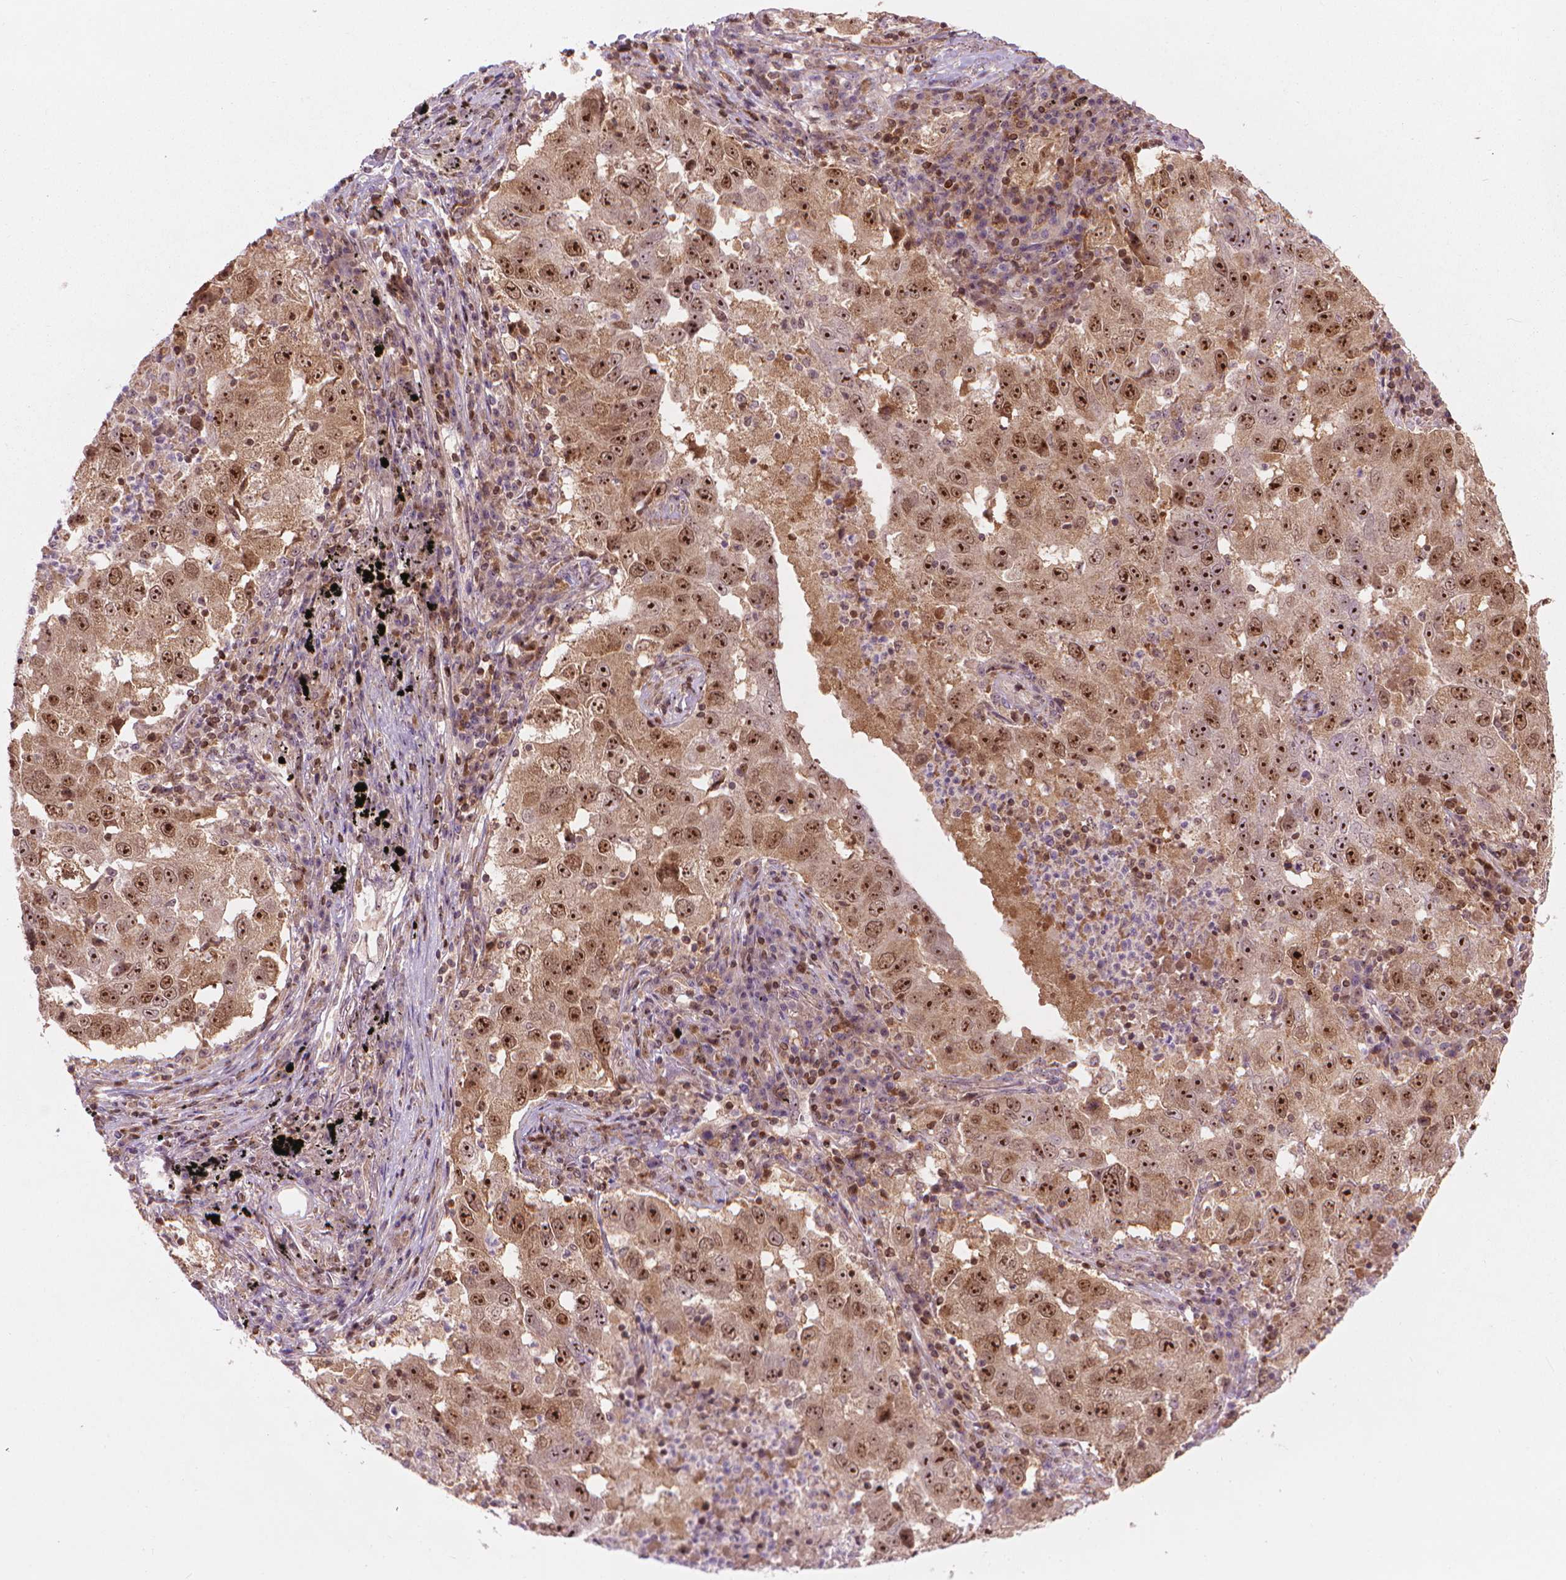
{"staining": {"intensity": "strong", "quantity": ">75%", "location": "nuclear"}, "tissue": "lung cancer", "cell_type": "Tumor cells", "image_type": "cancer", "snomed": [{"axis": "morphology", "description": "Adenocarcinoma, NOS"}, {"axis": "topography", "description": "Lung"}], "caption": "Lung cancer (adenocarcinoma) was stained to show a protein in brown. There is high levels of strong nuclear expression in approximately >75% of tumor cells.", "gene": "SMC2", "patient": {"sex": "male", "age": 73}}